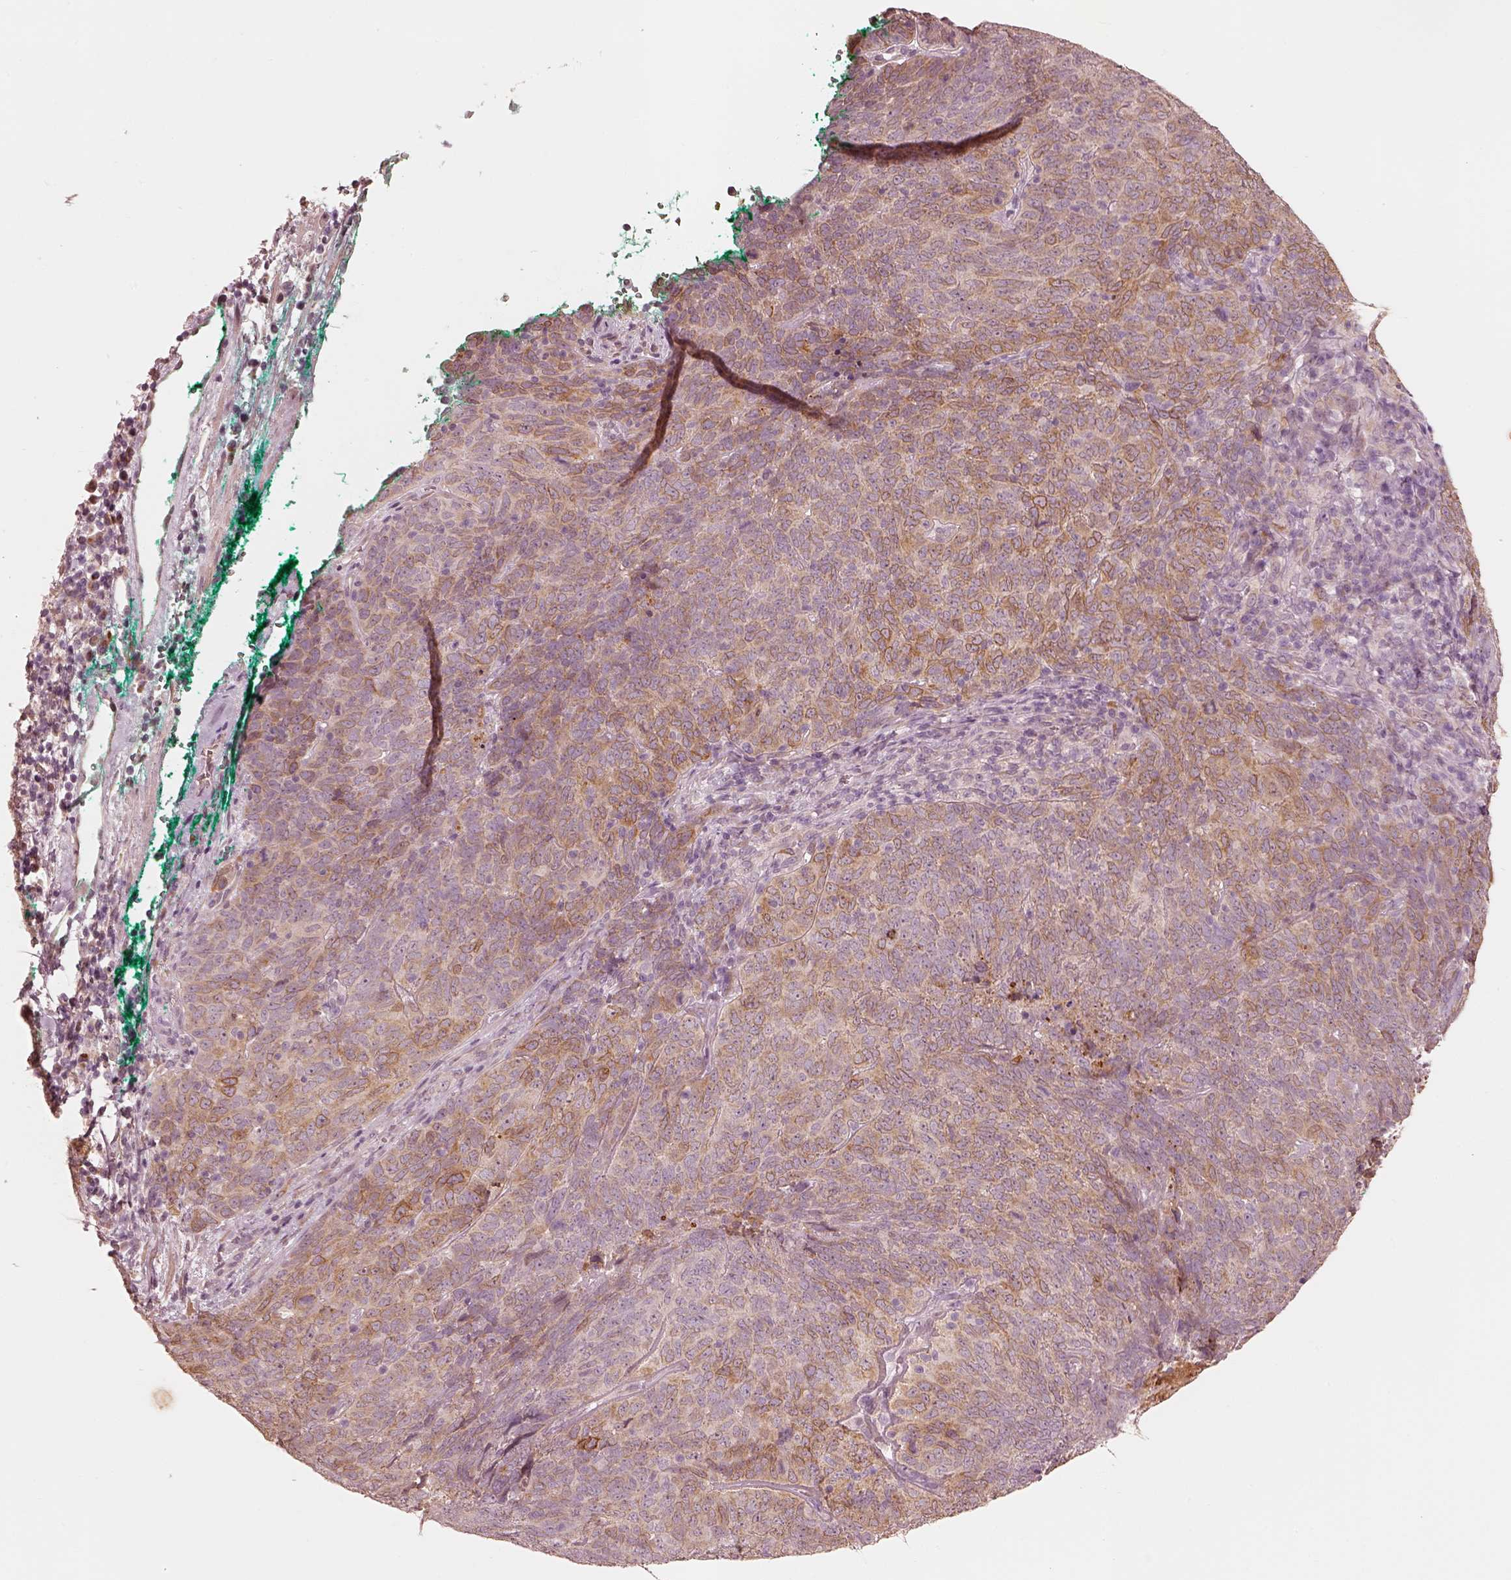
{"staining": {"intensity": "moderate", "quantity": ">75%", "location": "cytoplasmic/membranous"}, "tissue": "skin cancer", "cell_type": "Tumor cells", "image_type": "cancer", "snomed": [{"axis": "morphology", "description": "Squamous cell carcinoma, NOS"}, {"axis": "topography", "description": "Skin"}, {"axis": "topography", "description": "Anal"}], "caption": "Skin cancer (squamous cell carcinoma) stained with DAB (3,3'-diaminobenzidine) immunohistochemistry exhibits medium levels of moderate cytoplasmic/membranous positivity in approximately >75% of tumor cells.", "gene": "WLS", "patient": {"sex": "female", "age": 51}}